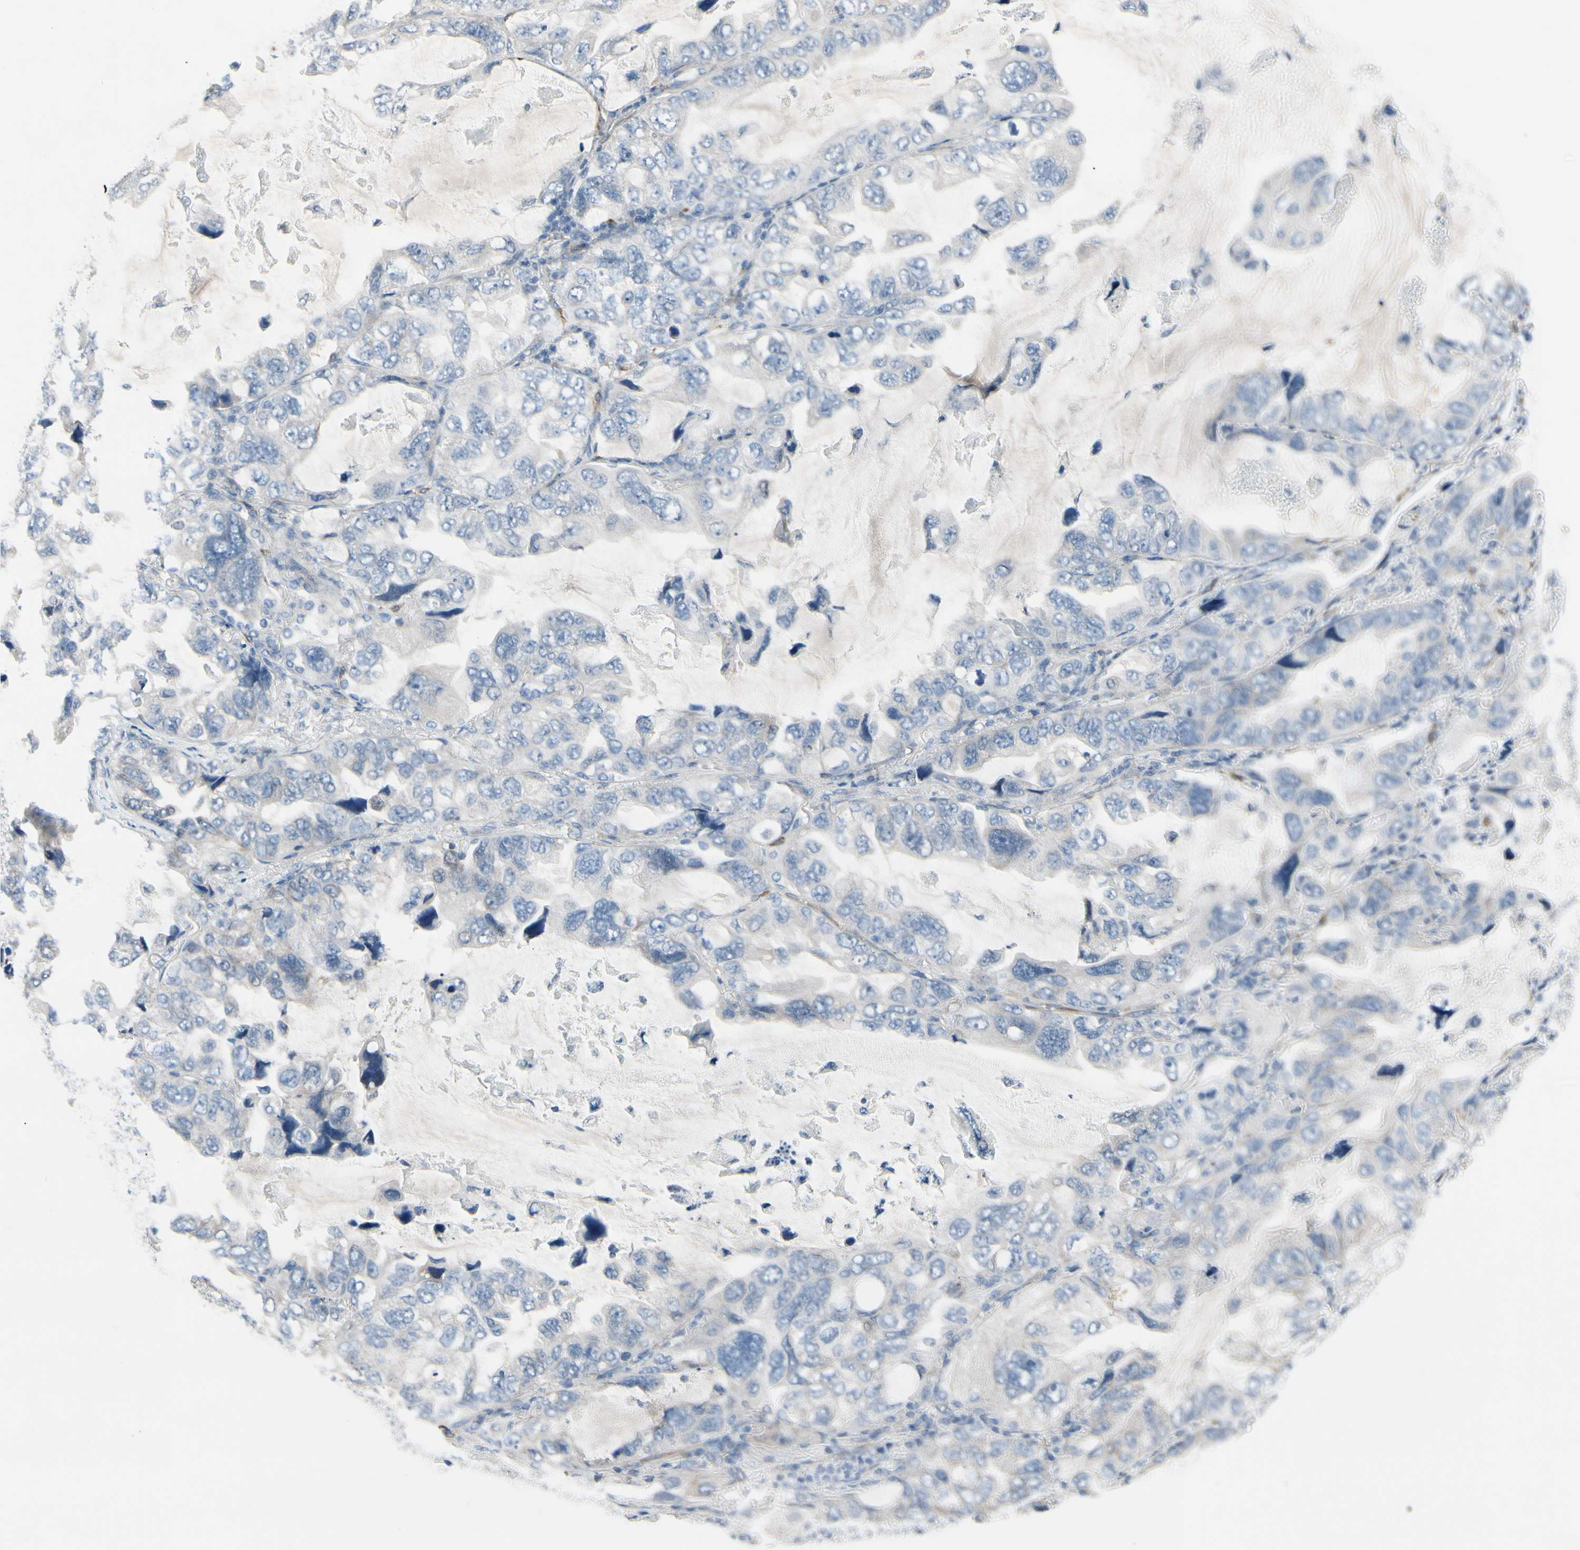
{"staining": {"intensity": "weak", "quantity": "<25%", "location": "cytoplasmic/membranous"}, "tissue": "lung cancer", "cell_type": "Tumor cells", "image_type": "cancer", "snomed": [{"axis": "morphology", "description": "Squamous cell carcinoma, NOS"}, {"axis": "topography", "description": "Lung"}], "caption": "Protein analysis of lung cancer reveals no significant expression in tumor cells.", "gene": "MAP2", "patient": {"sex": "female", "age": 73}}